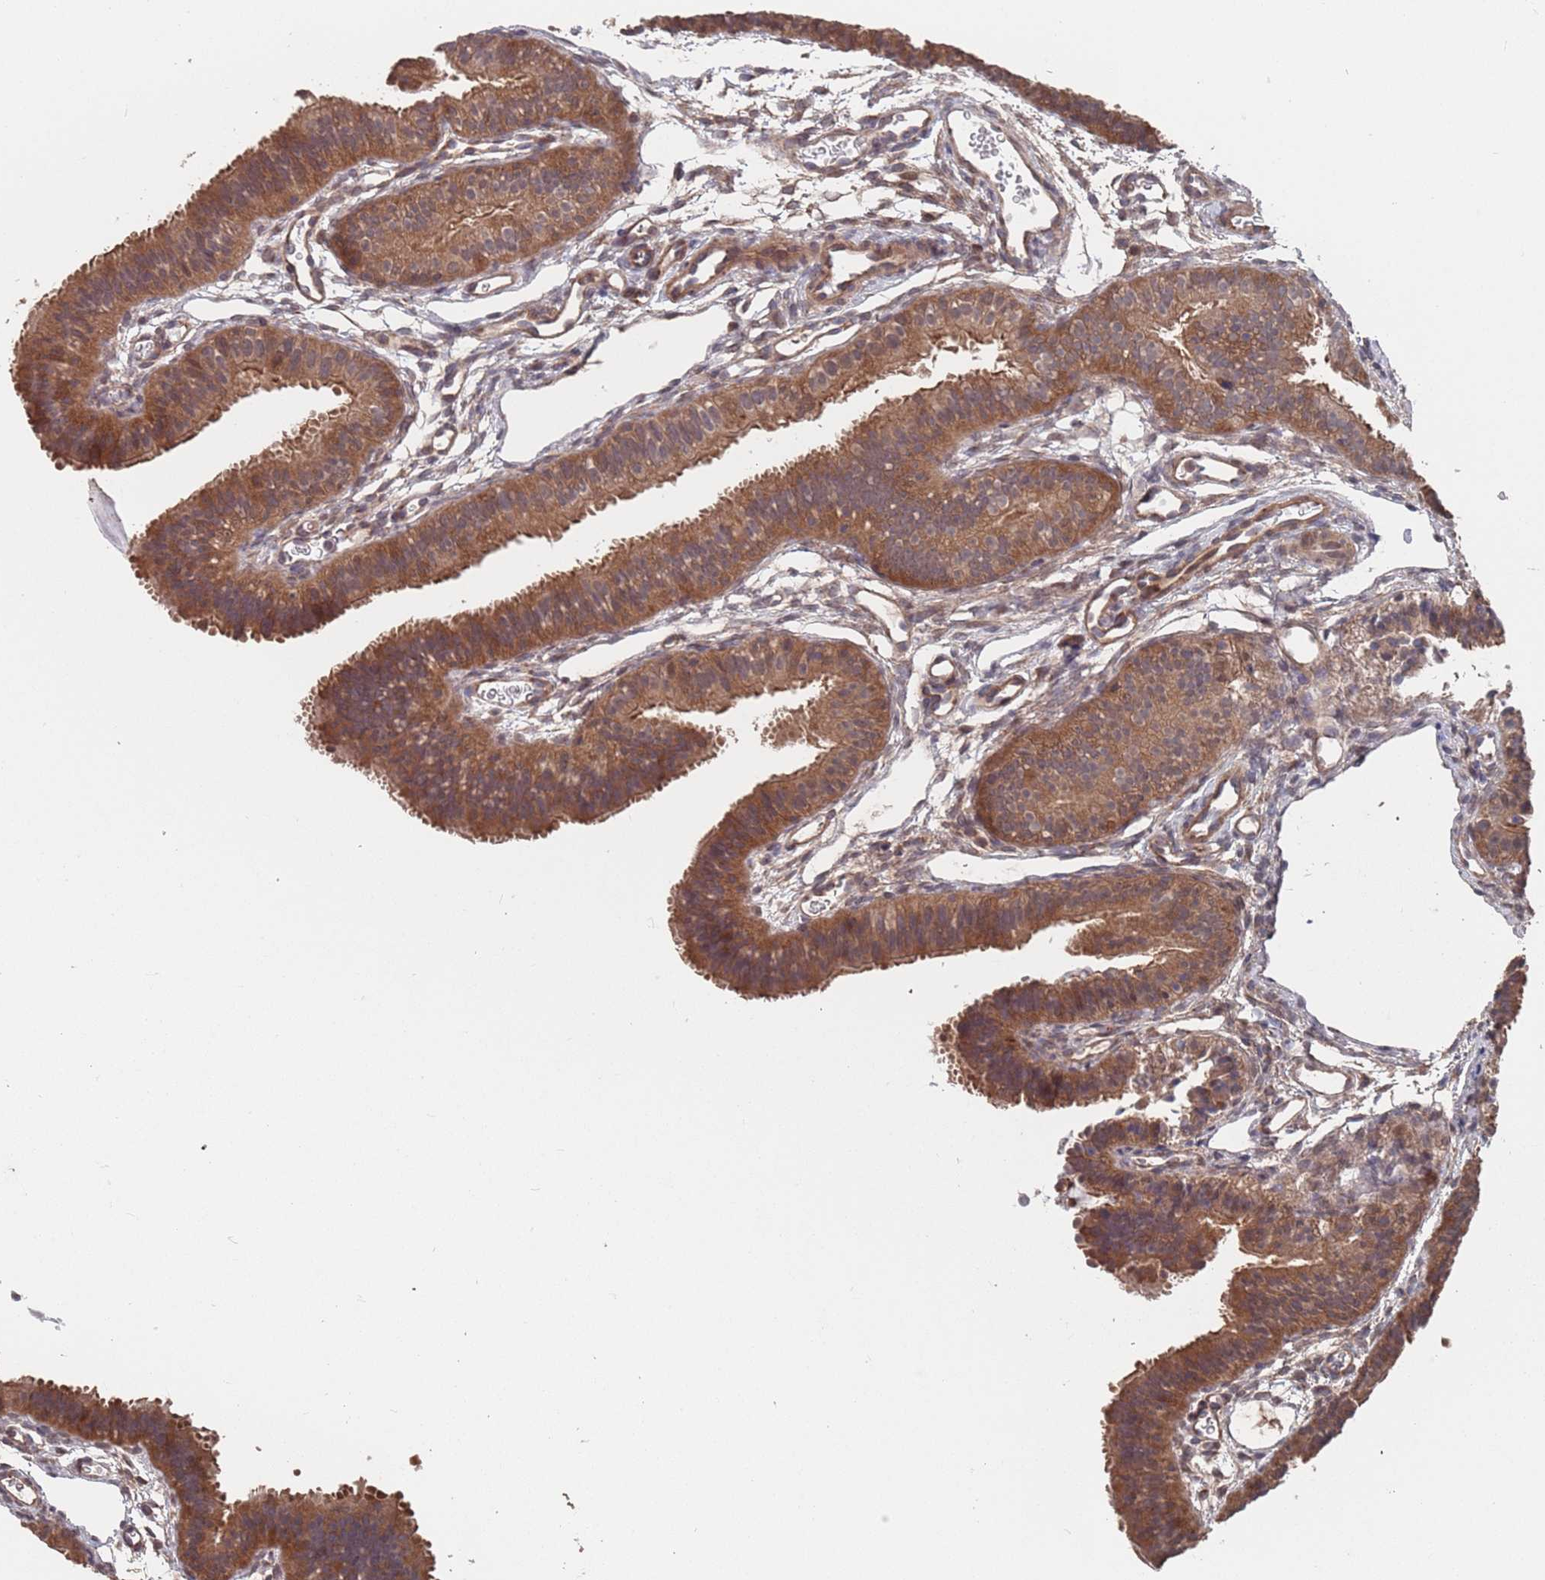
{"staining": {"intensity": "moderate", "quantity": ">75%", "location": "cytoplasmic/membranous"}, "tissue": "fallopian tube", "cell_type": "Glandular cells", "image_type": "normal", "snomed": [{"axis": "morphology", "description": "Normal tissue, NOS"}, {"axis": "topography", "description": "Fallopian tube"}], "caption": "Immunohistochemical staining of normal fallopian tube shows moderate cytoplasmic/membranous protein positivity in approximately >75% of glandular cells.", "gene": "UNC45A", "patient": {"sex": "female", "age": 35}}